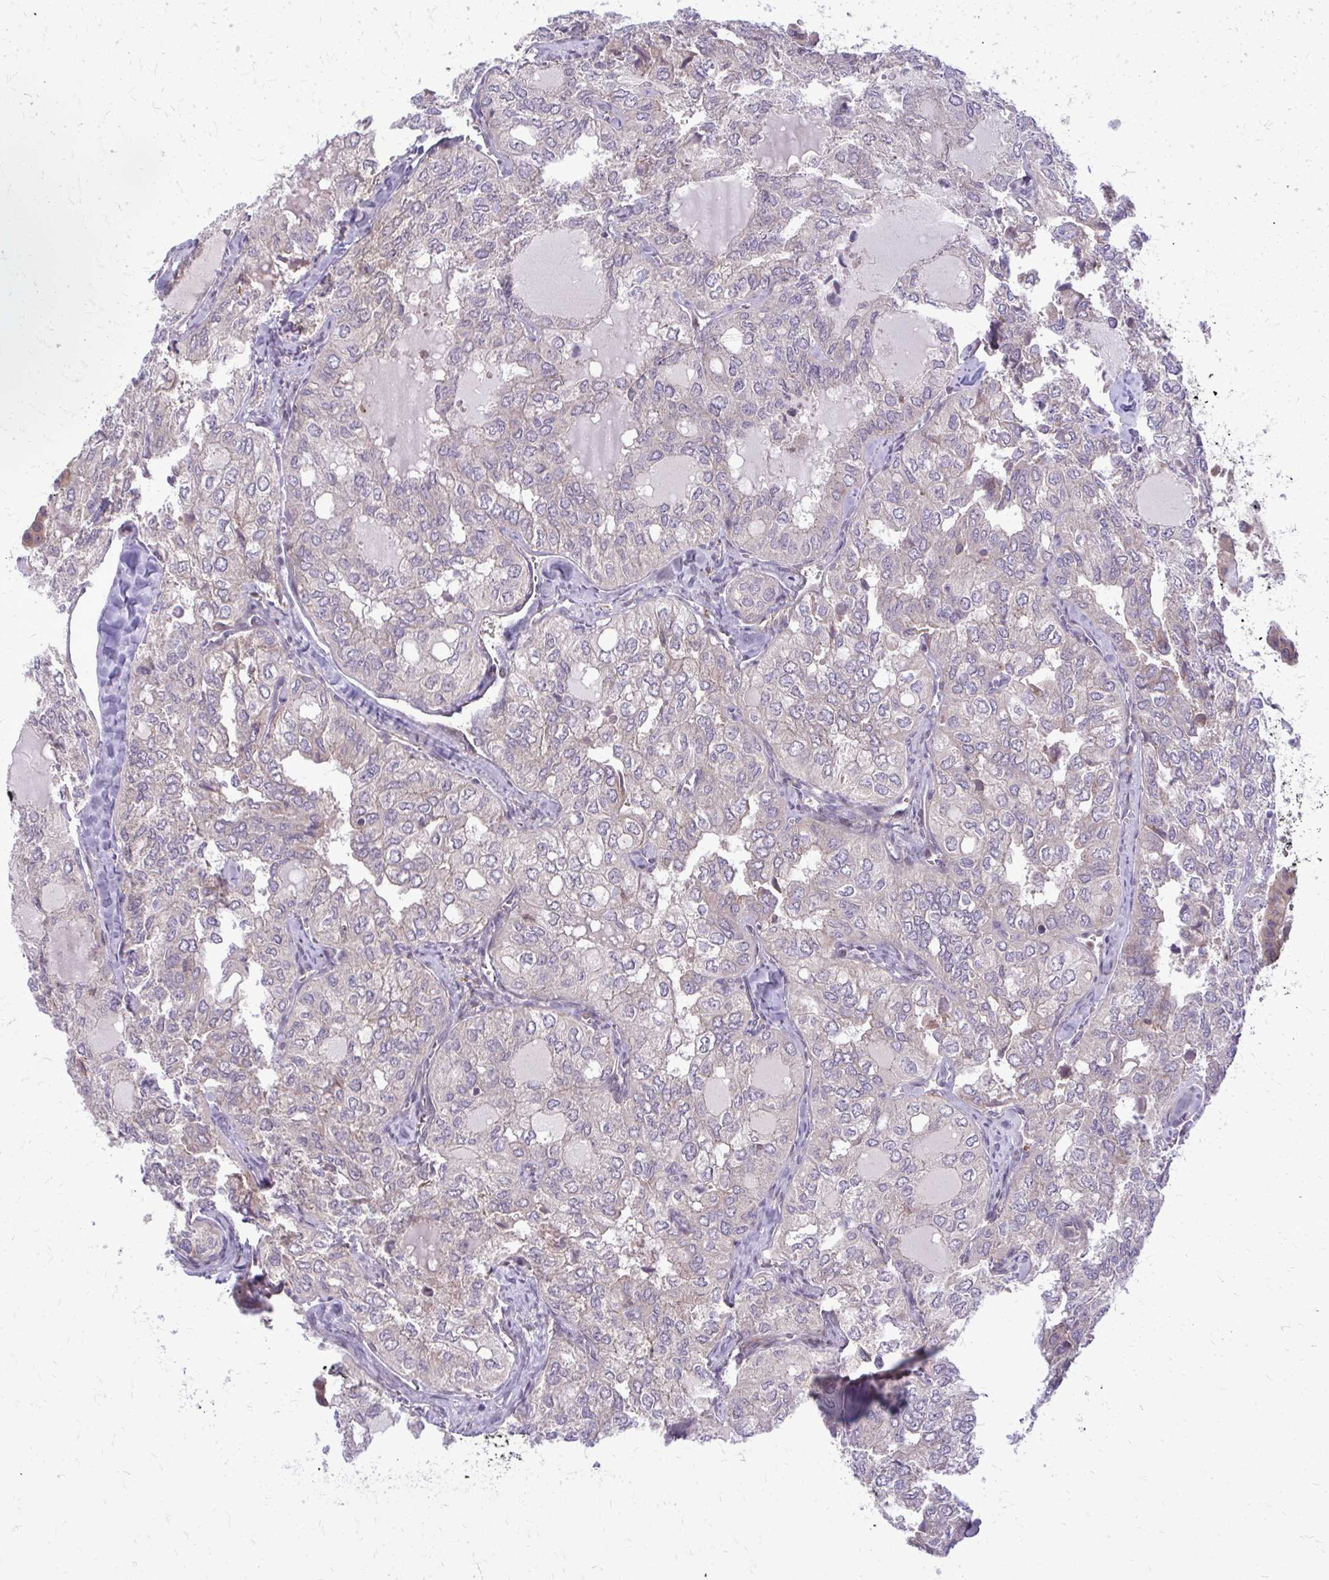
{"staining": {"intensity": "negative", "quantity": "none", "location": "none"}, "tissue": "thyroid cancer", "cell_type": "Tumor cells", "image_type": "cancer", "snomed": [{"axis": "morphology", "description": "Follicular adenoma carcinoma, NOS"}, {"axis": "topography", "description": "Thyroid gland"}], "caption": "A high-resolution histopathology image shows immunohistochemistry (IHC) staining of follicular adenoma carcinoma (thyroid), which reveals no significant positivity in tumor cells.", "gene": "OXNAD1", "patient": {"sex": "male", "age": 75}}